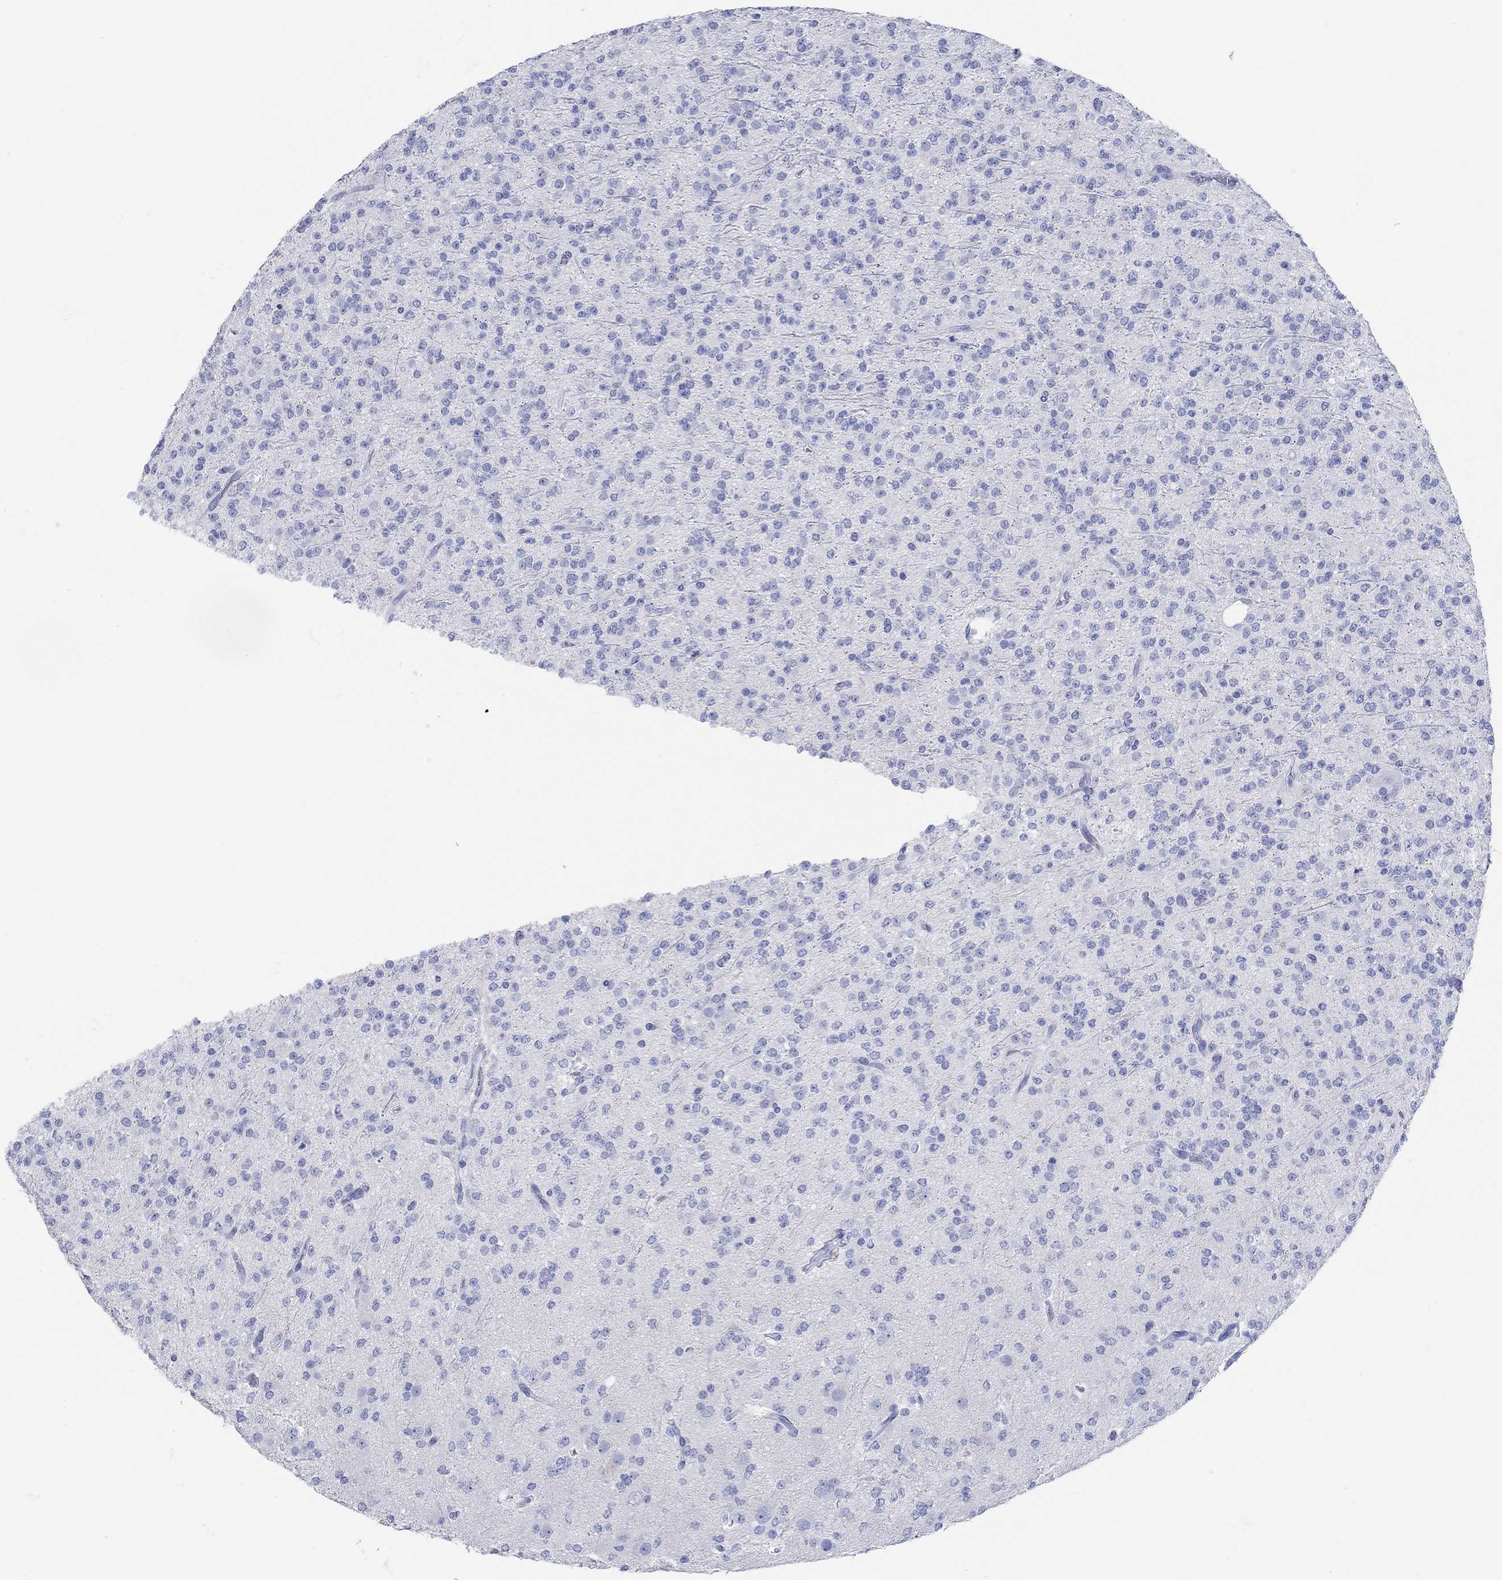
{"staining": {"intensity": "negative", "quantity": "none", "location": "none"}, "tissue": "glioma", "cell_type": "Tumor cells", "image_type": "cancer", "snomed": [{"axis": "morphology", "description": "Glioma, malignant, Low grade"}, {"axis": "topography", "description": "Brain"}], "caption": "Immunohistochemistry photomicrograph of human glioma stained for a protein (brown), which demonstrates no expression in tumor cells.", "gene": "AK8", "patient": {"sex": "male", "age": 27}}